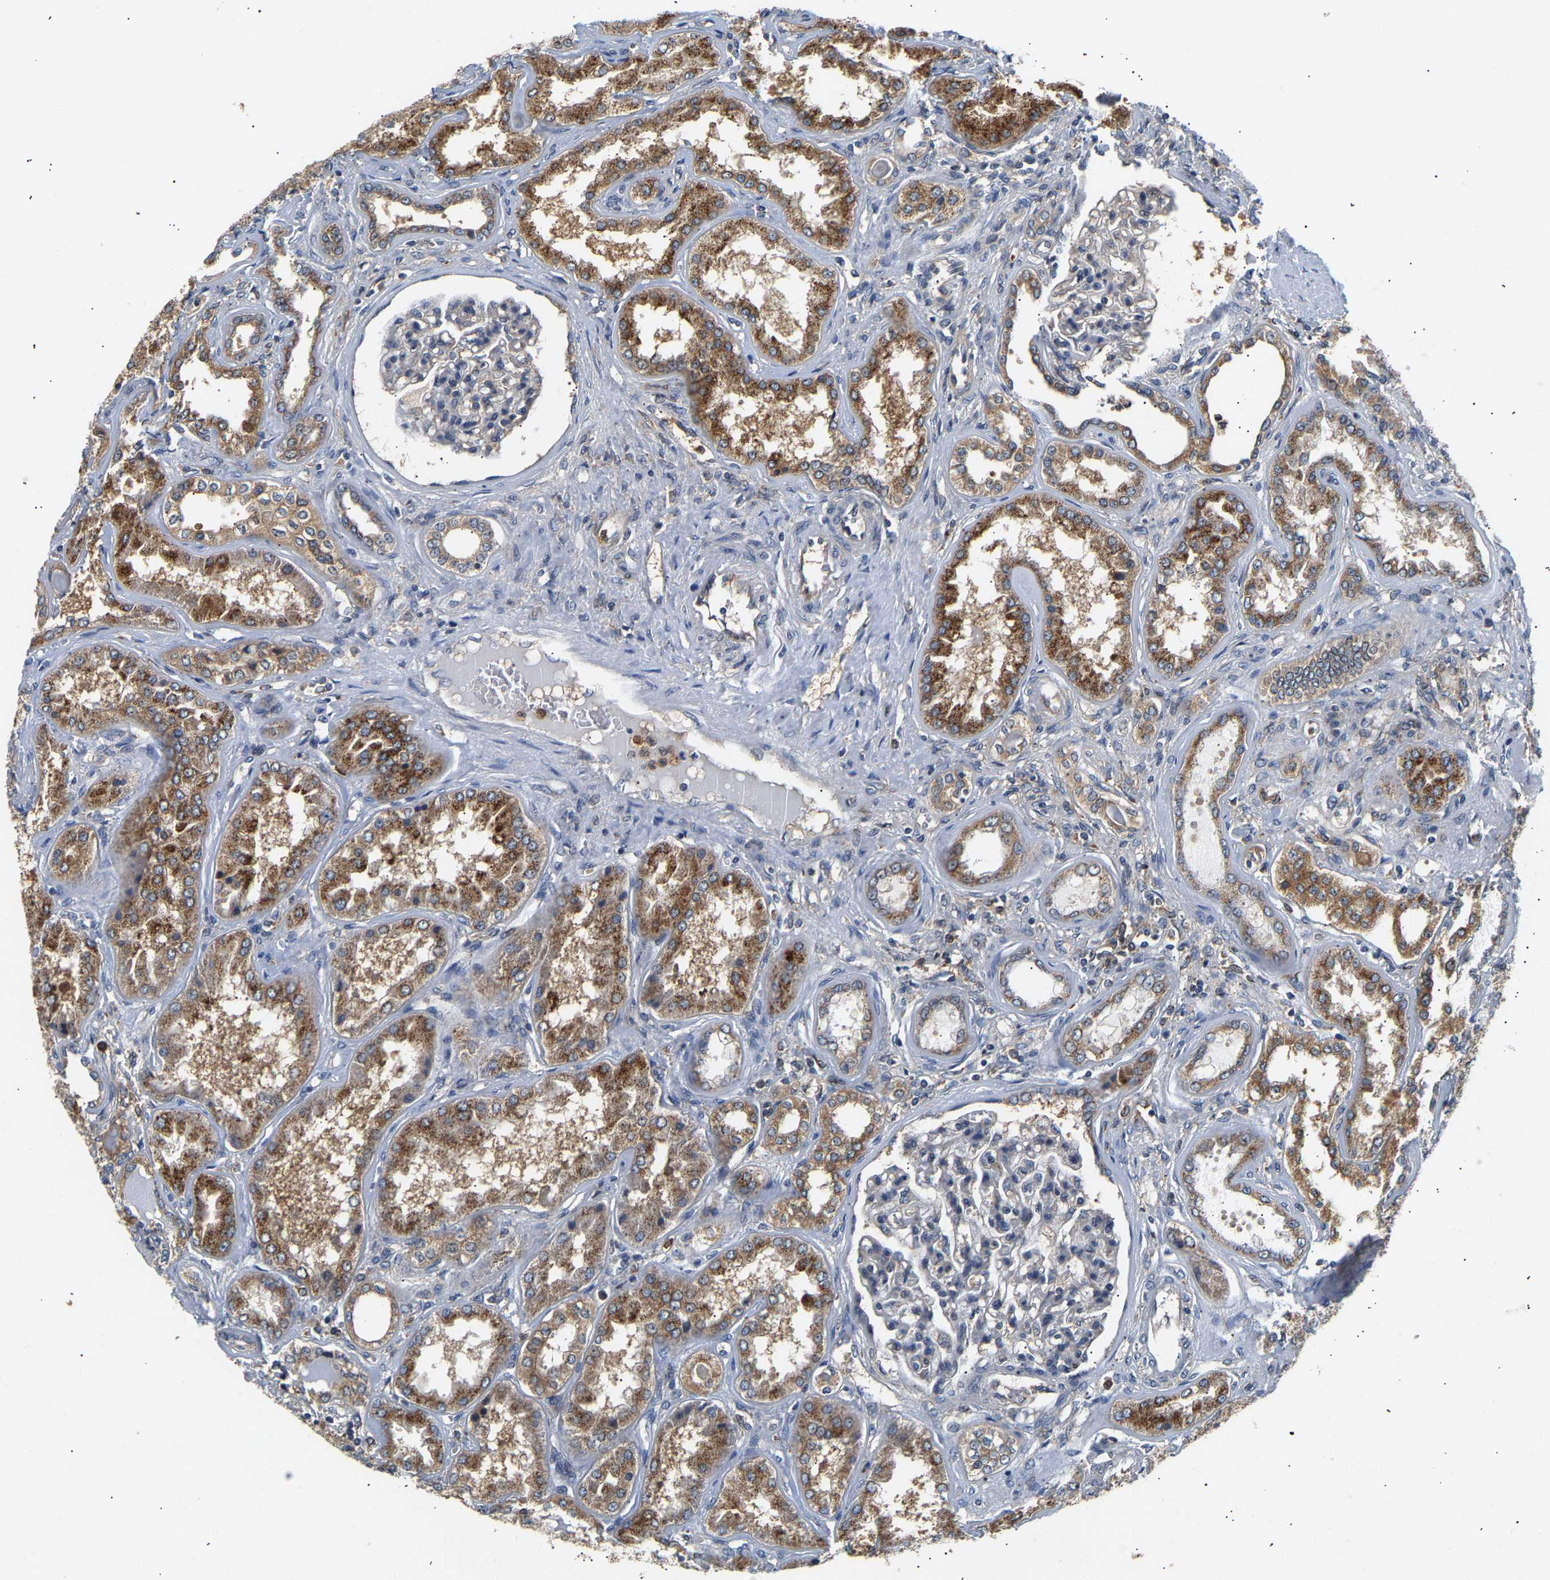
{"staining": {"intensity": "negative", "quantity": "none", "location": "none"}, "tissue": "kidney", "cell_type": "Cells in glomeruli", "image_type": "normal", "snomed": [{"axis": "morphology", "description": "Normal tissue, NOS"}, {"axis": "topography", "description": "Kidney"}], "caption": "DAB (3,3'-diaminobenzidine) immunohistochemical staining of normal human kidney shows no significant staining in cells in glomeruli.", "gene": "PPID", "patient": {"sex": "female", "age": 56}}